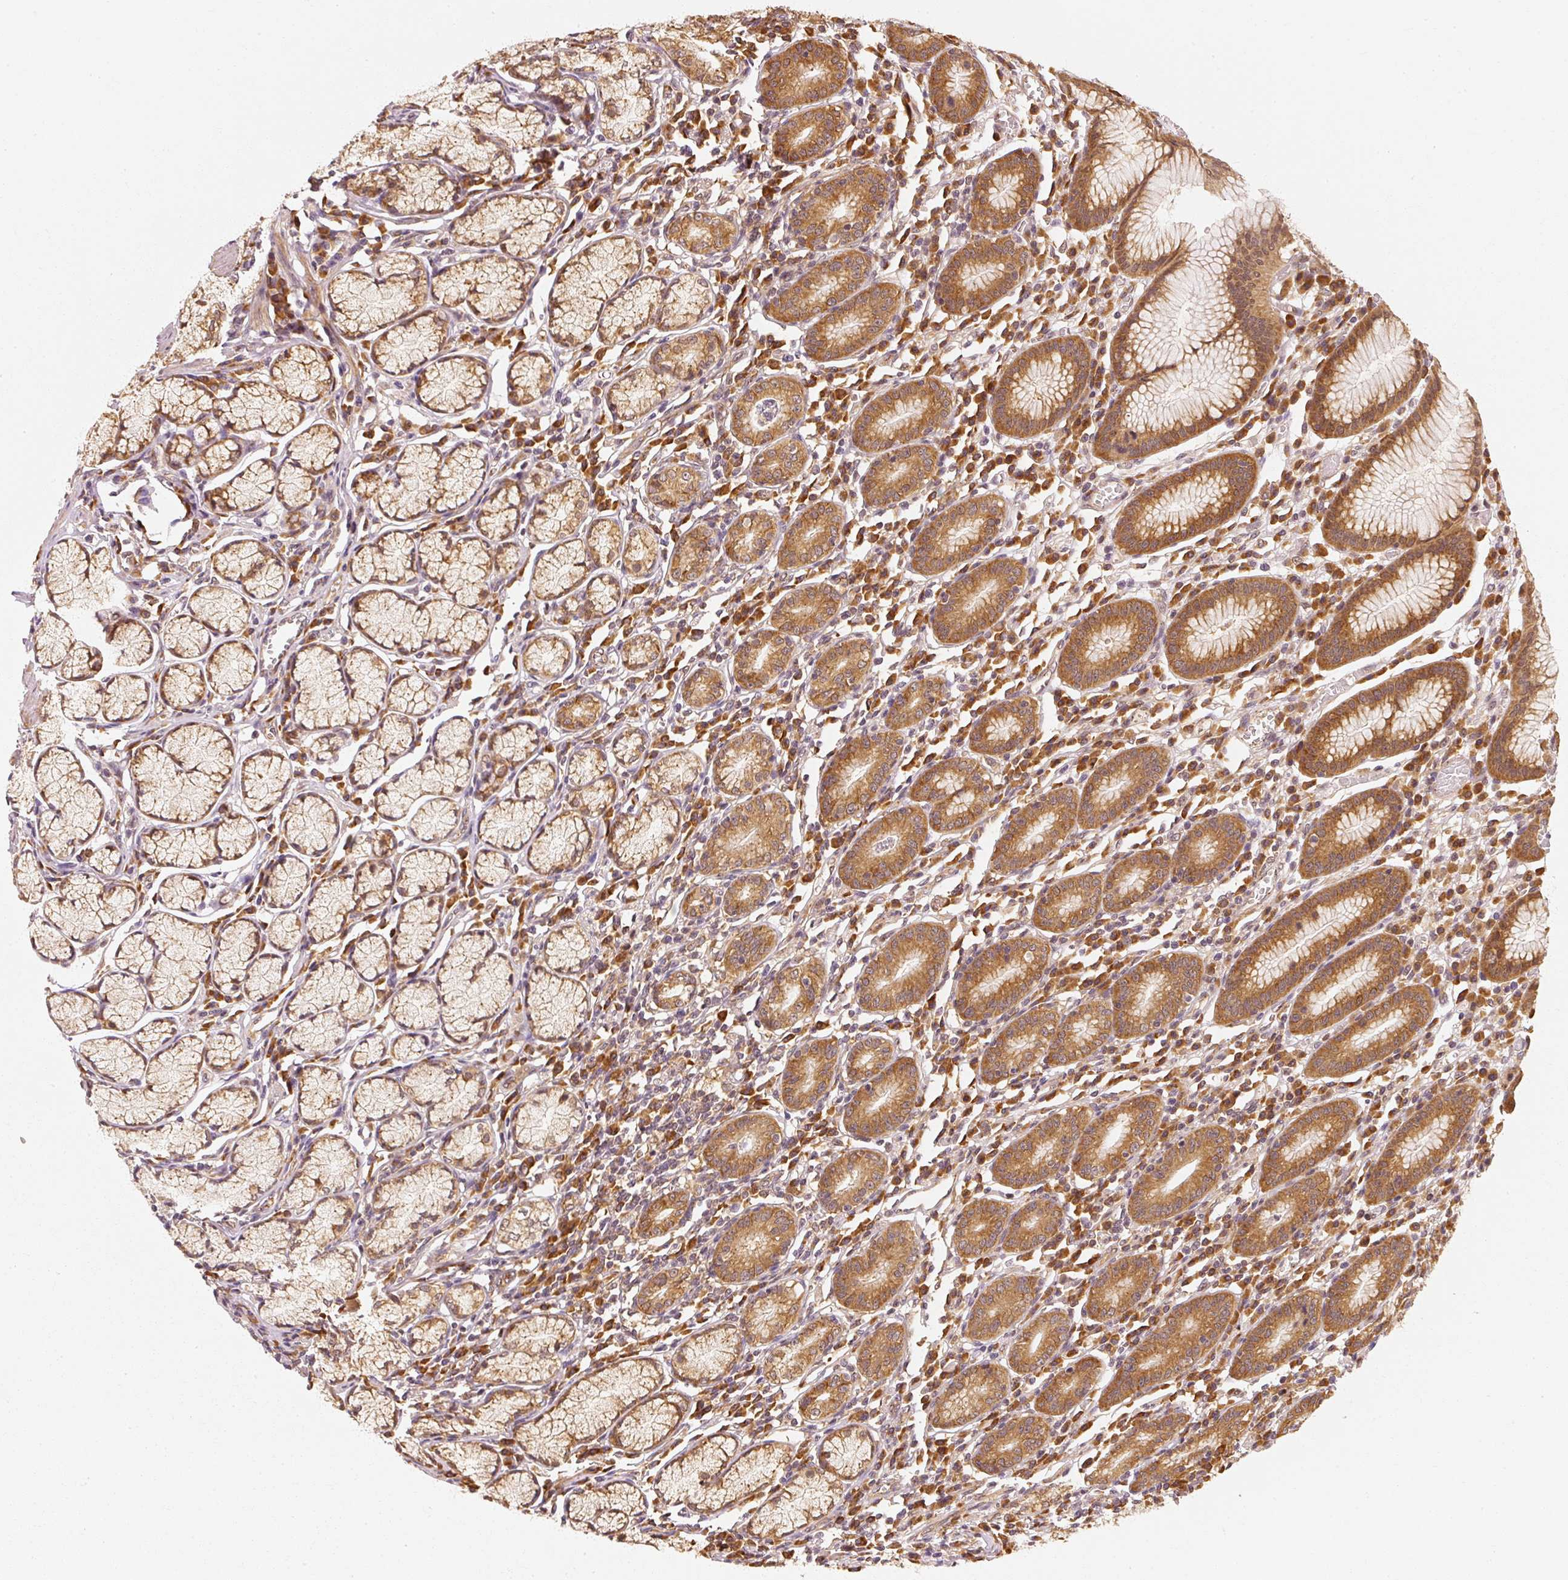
{"staining": {"intensity": "strong", "quantity": ">75%", "location": "cytoplasmic/membranous"}, "tissue": "stomach", "cell_type": "Glandular cells", "image_type": "normal", "snomed": [{"axis": "morphology", "description": "Normal tissue, NOS"}, {"axis": "topography", "description": "Stomach"}], "caption": "Protein positivity by immunohistochemistry displays strong cytoplasmic/membranous positivity in approximately >75% of glandular cells in benign stomach. Nuclei are stained in blue.", "gene": "EEF1A1", "patient": {"sex": "male", "age": 55}}